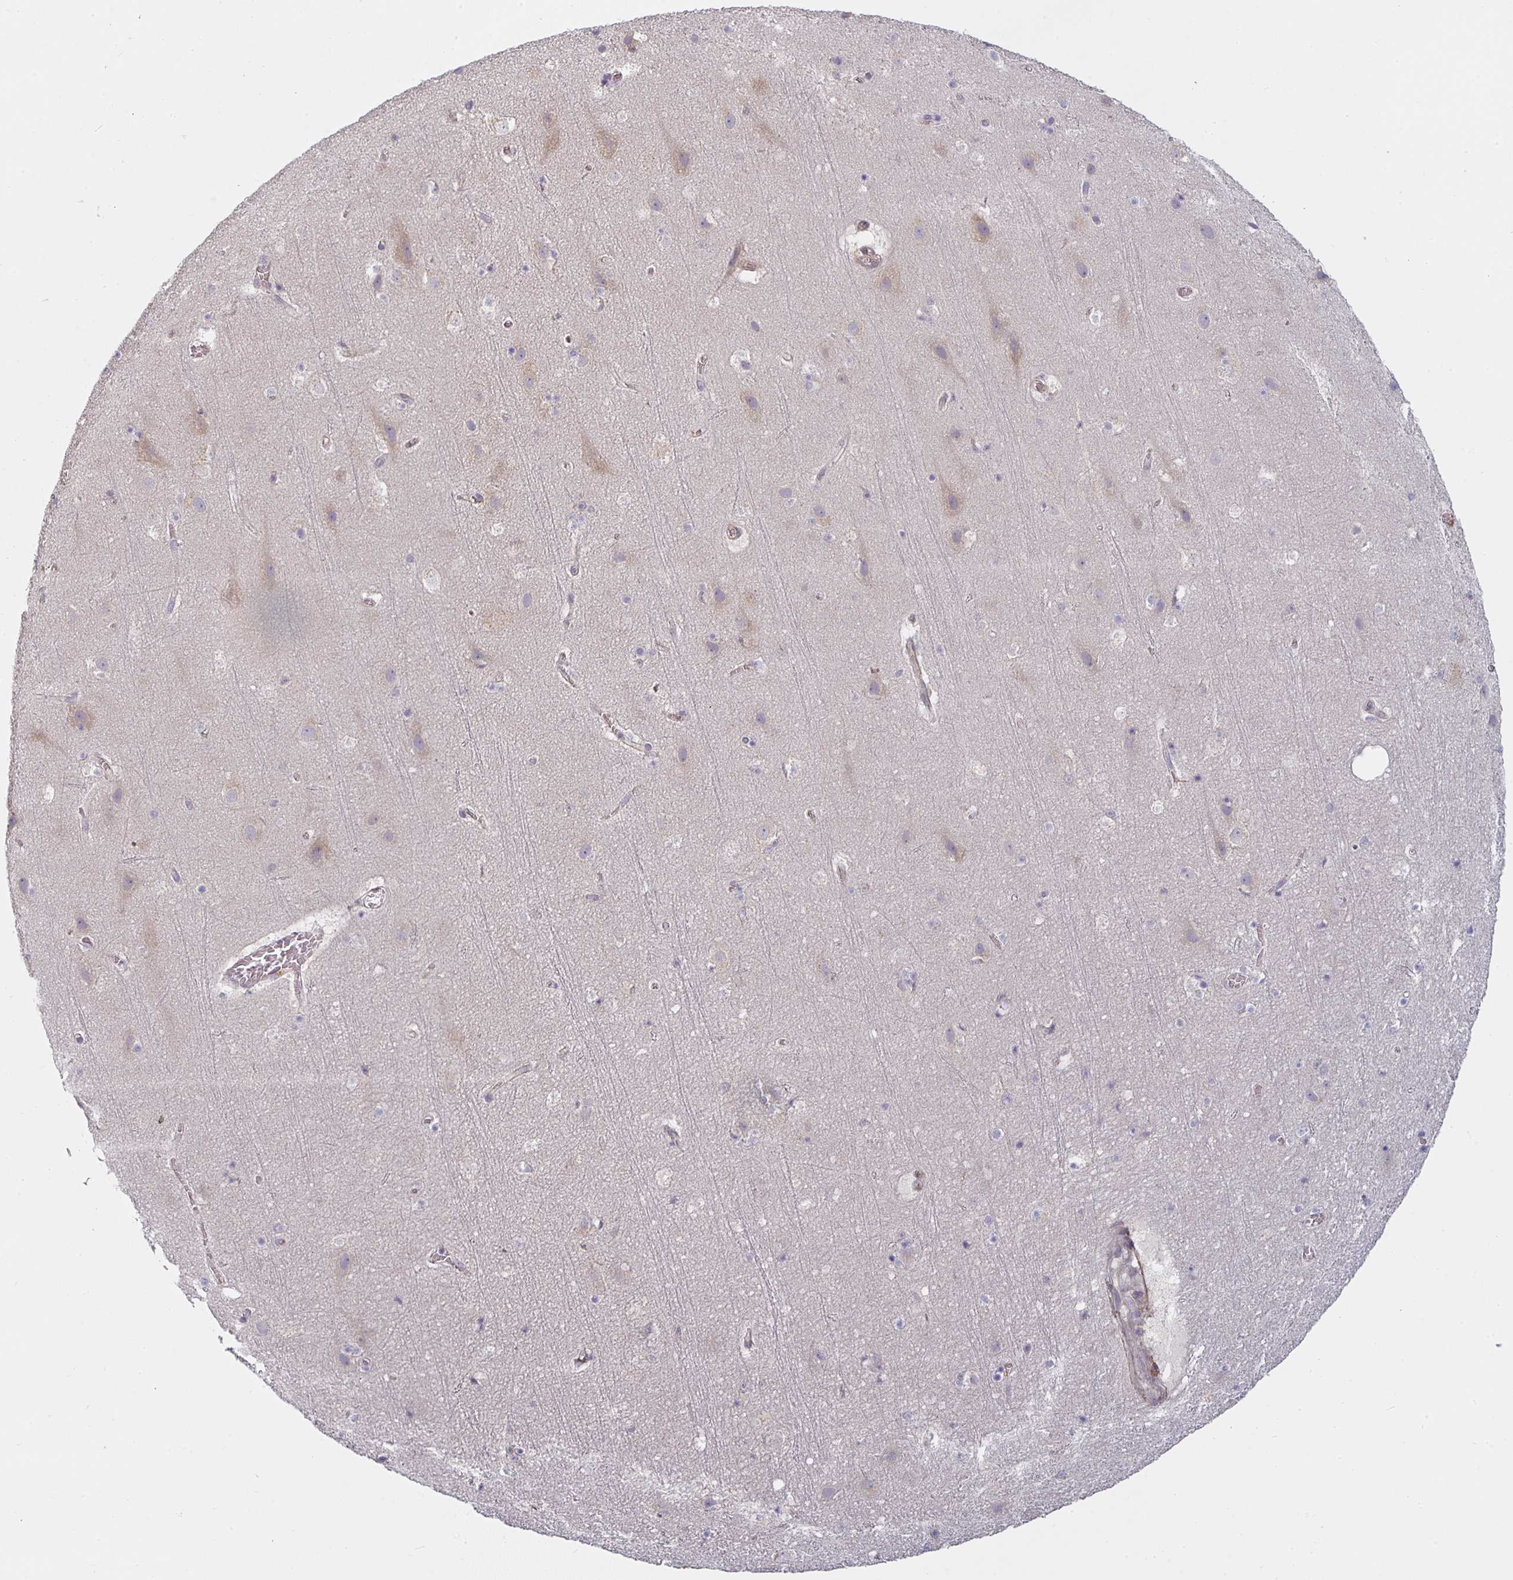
{"staining": {"intensity": "negative", "quantity": "none", "location": "none"}, "tissue": "cerebral cortex", "cell_type": "Endothelial cells", "image_type": "normal", "snomed": [{"axis": "morphology", "description": "Normal tissue, NOS"}, {"axis": "topography", "description": "Cerebral cortex"}], "caption": "The photomicrograph reveals no staining of endothelial cells in normal cerebral cortex. The staining is performed using DAB (3,3'-diaminobenzidine) brown chromogen with nuclei counter-stained in using hematoxylin.", "gene": "CTHRC1", "patient": {"sex": "female", "age": 42}}